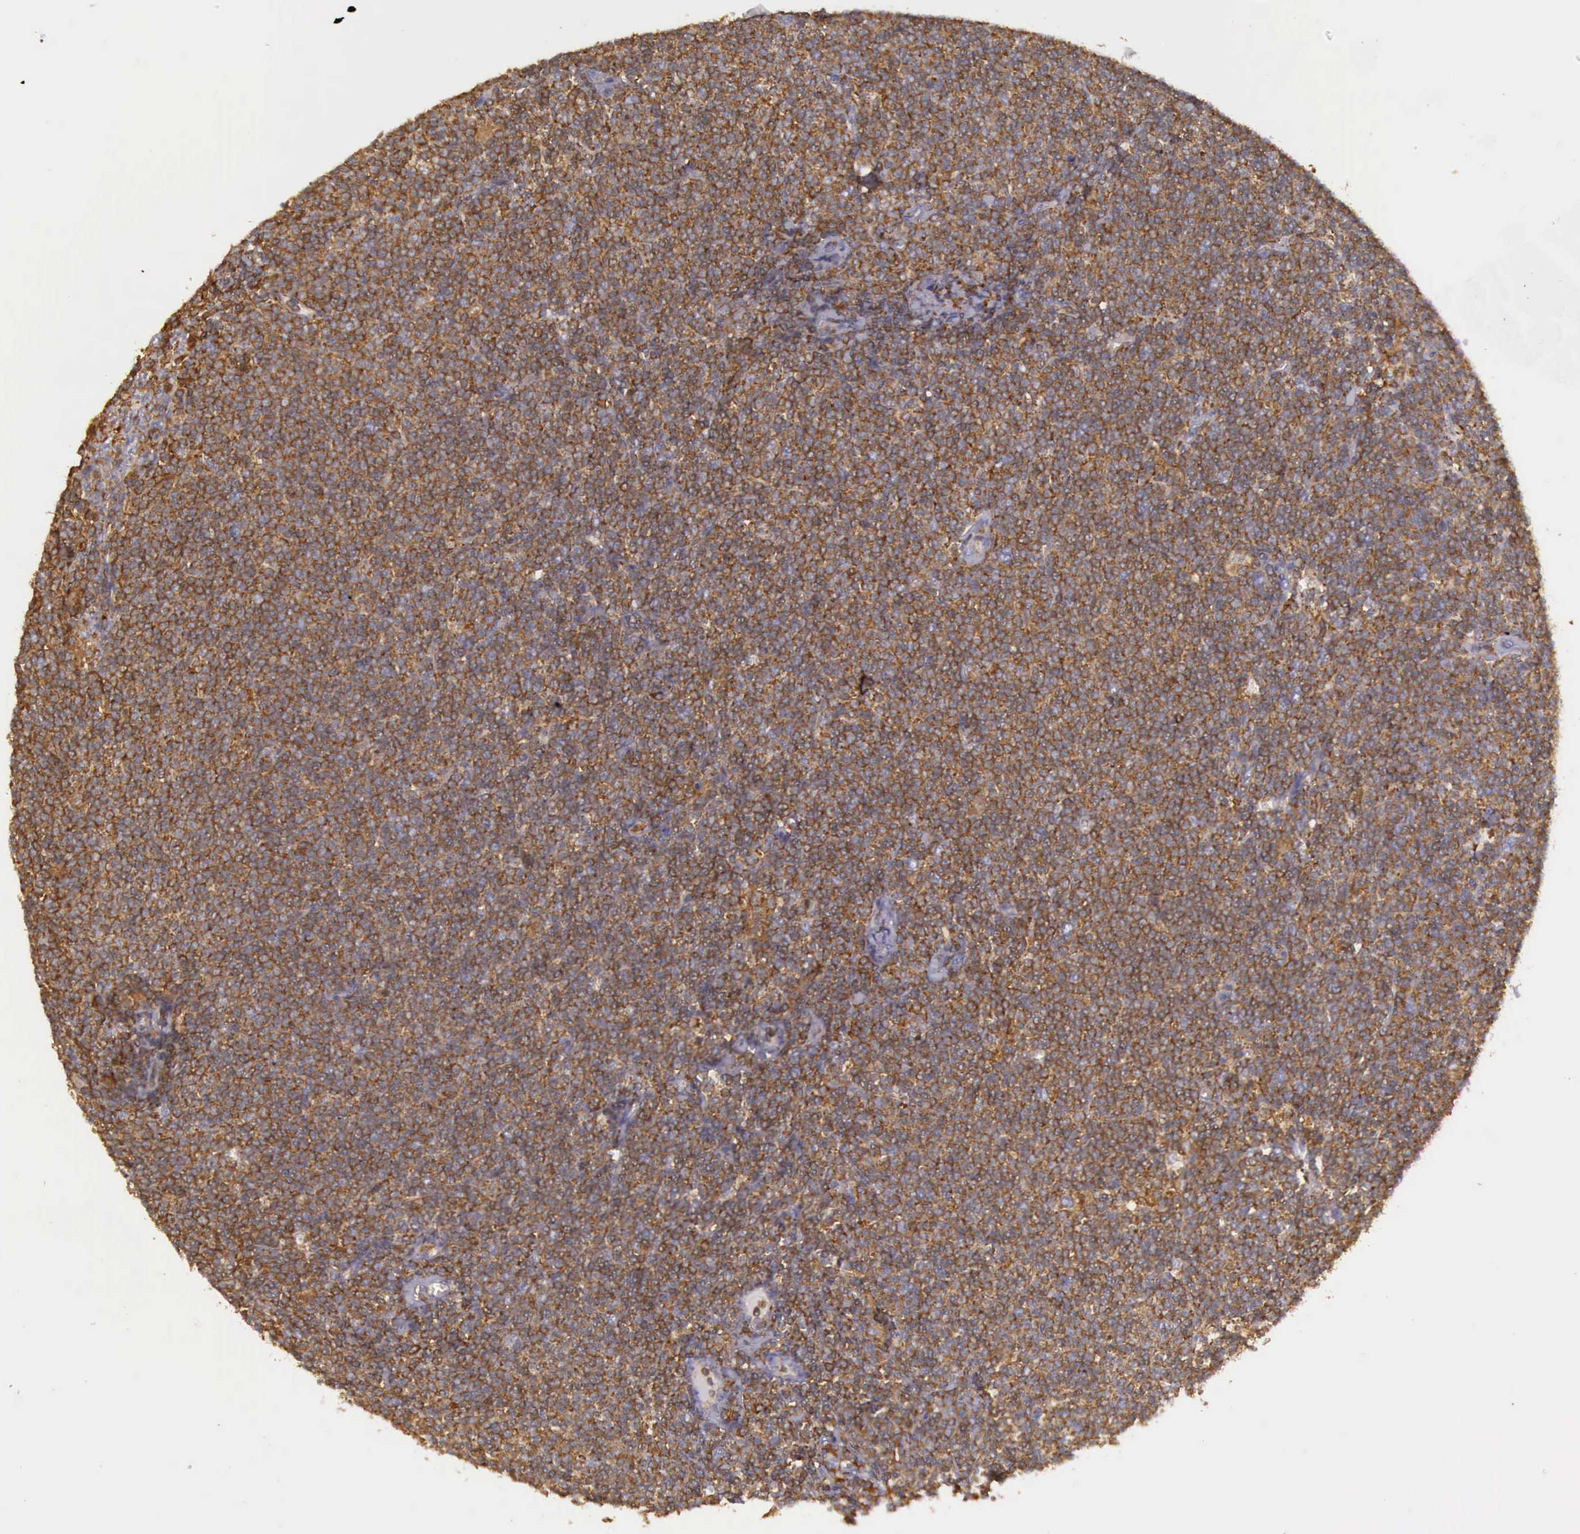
{"staining": {"intensity": "strong", "quantity": ">75%", "location": "cytoplasmic/membranous"}, "tissue": "lymphoma", "cell_type": "Tumor cells", "image_type": "cancer", "snomed": [{"axis": "morphology", "description": "Malignant lymphoma, non-Hodgkin's type, Low grade"}, {"axis": "topography", "description": "Lymph node"}], "caption": "Lymphoma tissue demonstrates strong cytoplasmic/membranous staining in about >75% of tumor cells, visualized by immunohistochemistry.", "gene": "ARHGAP4", "patient": {"sex": "male", "age": 65}}